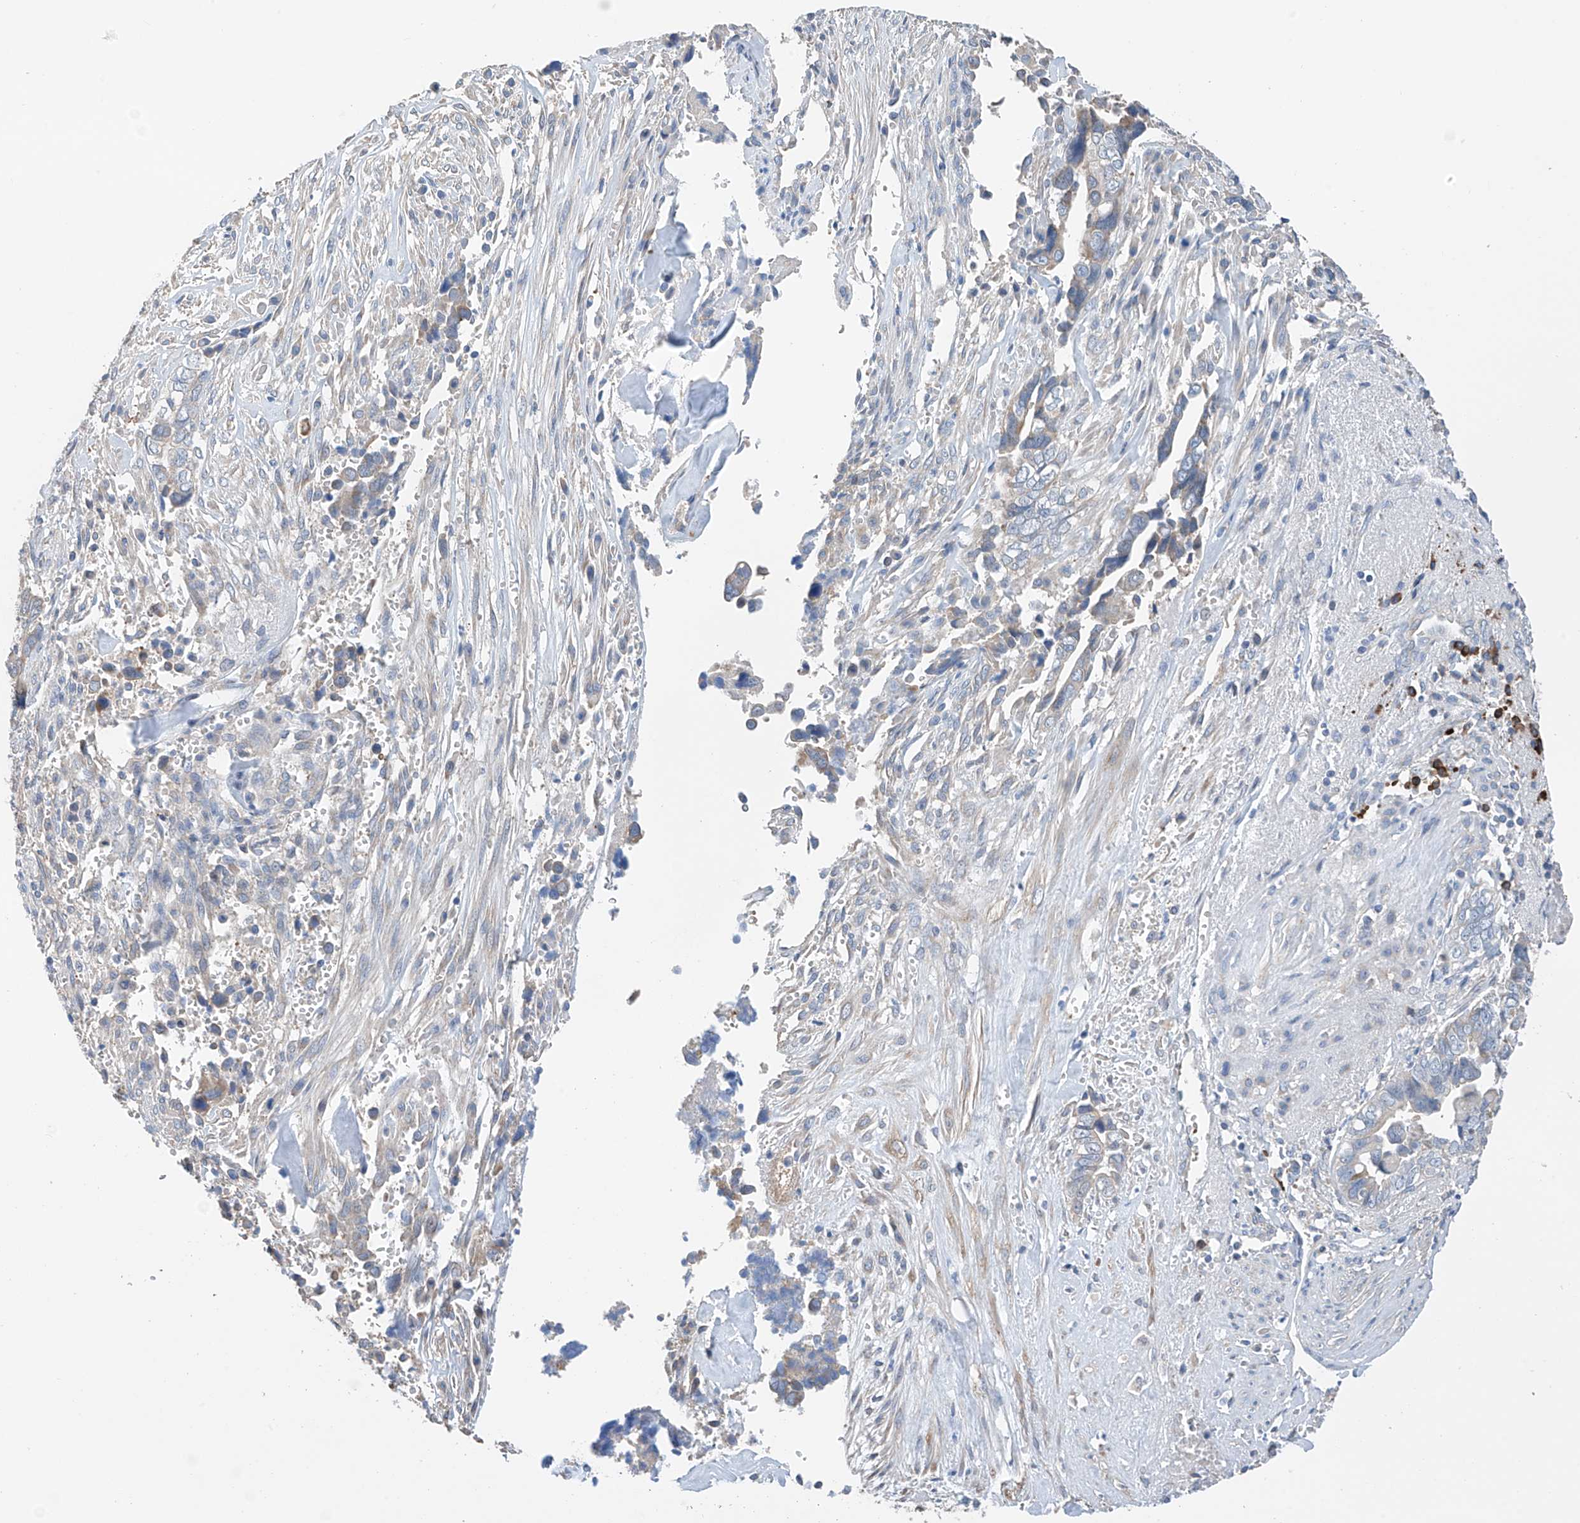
{"staining": {"intensity": "negative", "quantity": "none", "location": "none"}, "tissue": "liver cancer", "cell_type": "Tumor cells", "image_type": "cancer", "snomed": [{"axis": "morphology", "description": "Cholangiocarcinoma"}, {"axis": "topography", "description": "Liver"}], "caption": "There is no significant staining in tumor cells of liver cancer (cholangiocarcinoma).", "gene": "REC8", "patient": {"sex": "female", "age": 79}}